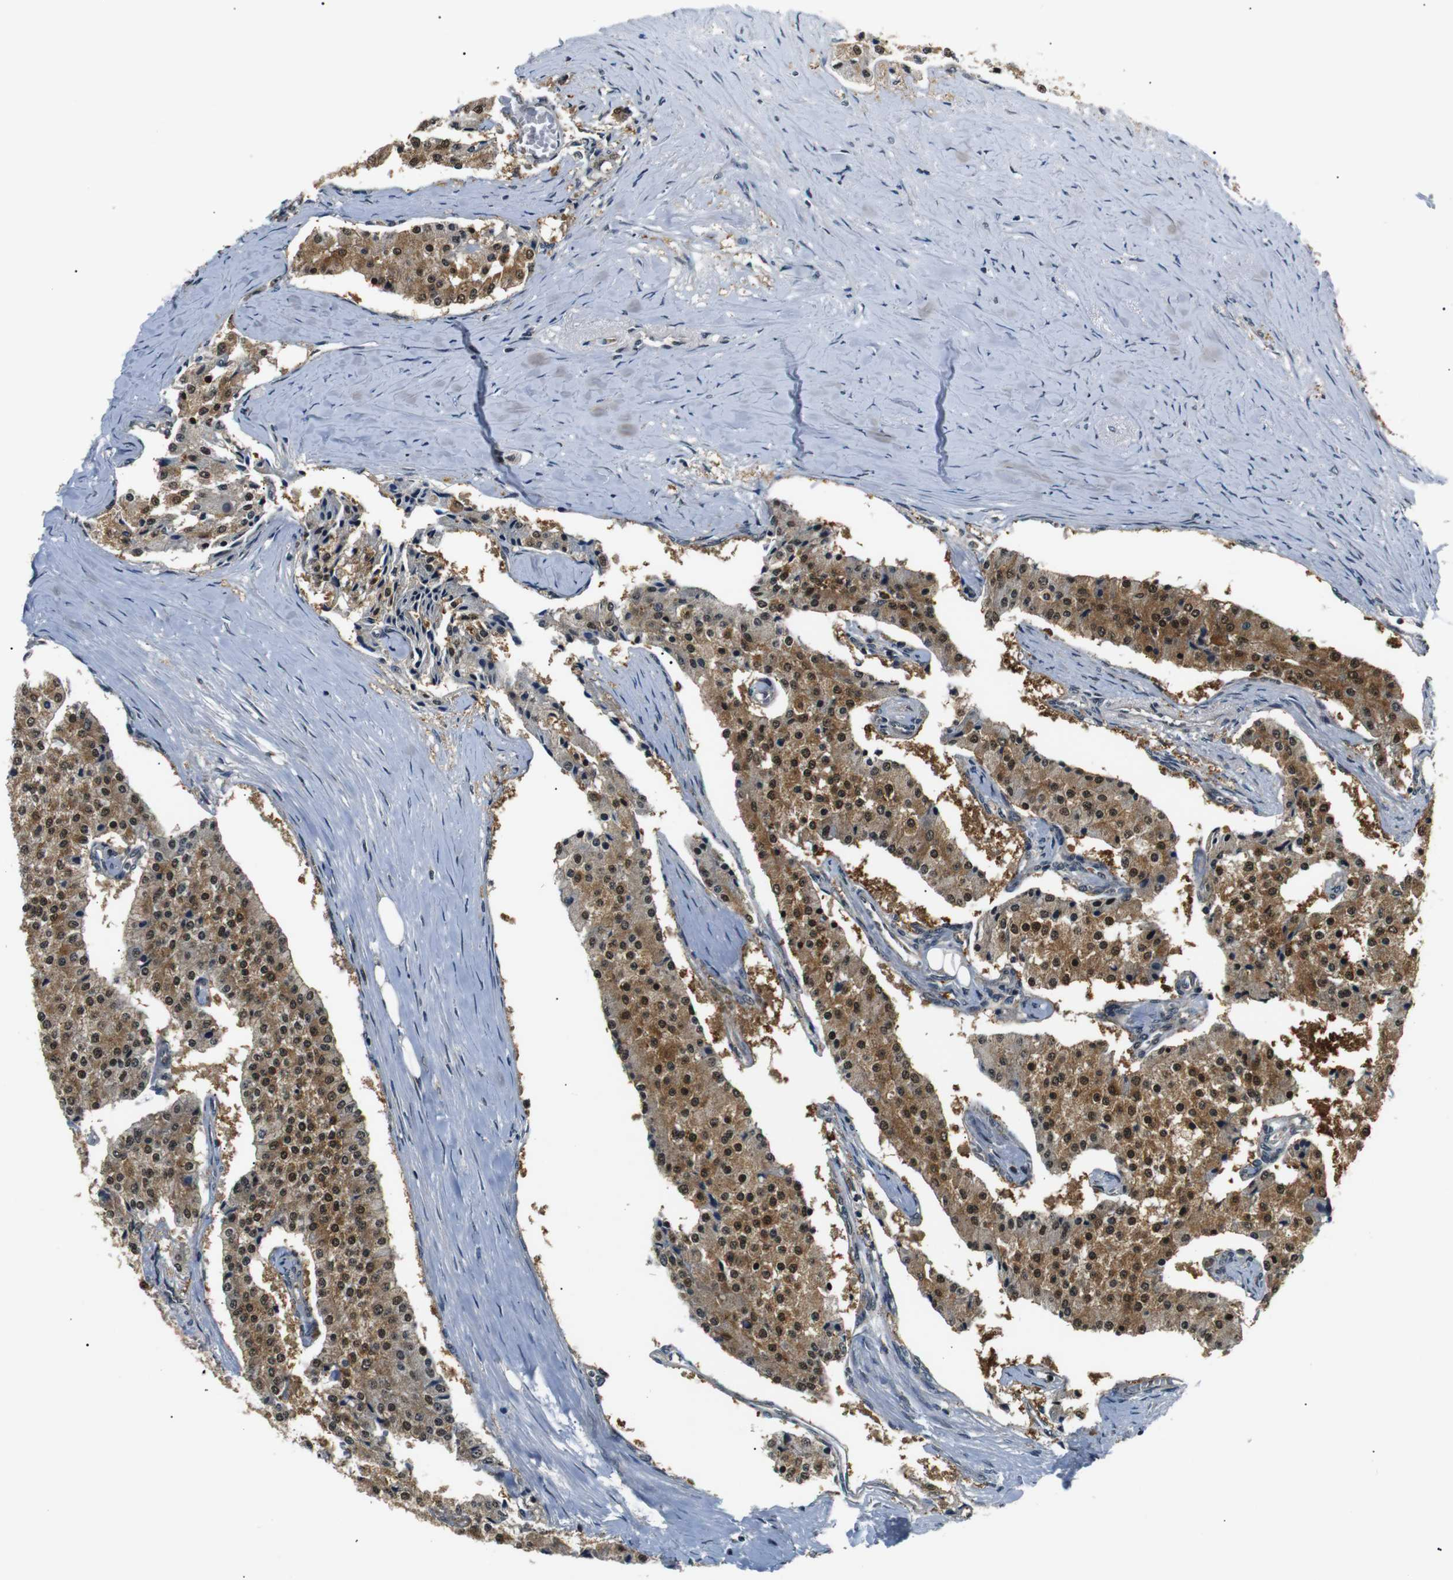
{"staining": {"intensity": "strong", "quantity": ">75%", "location": "cytoplasmic/membranous,nuclear"}, "tissue": "carcinoid", "cell_type": "Tumor cells", "image_type": "cancer", "snomed": [{"axis": "morphology", "description": "Carcinoid, malignant, NOS"}, {"axis": "topography", "description": "Colon"}], "caption": "There is high levels of strong cytoplasmic/membranous and nuclear positivity in tumor cells of carcinoid, as demonstrated by immunohistochemical staining (brown color).", "gene": "SKP1", "patient": {"sex": "female", "age": 52}}